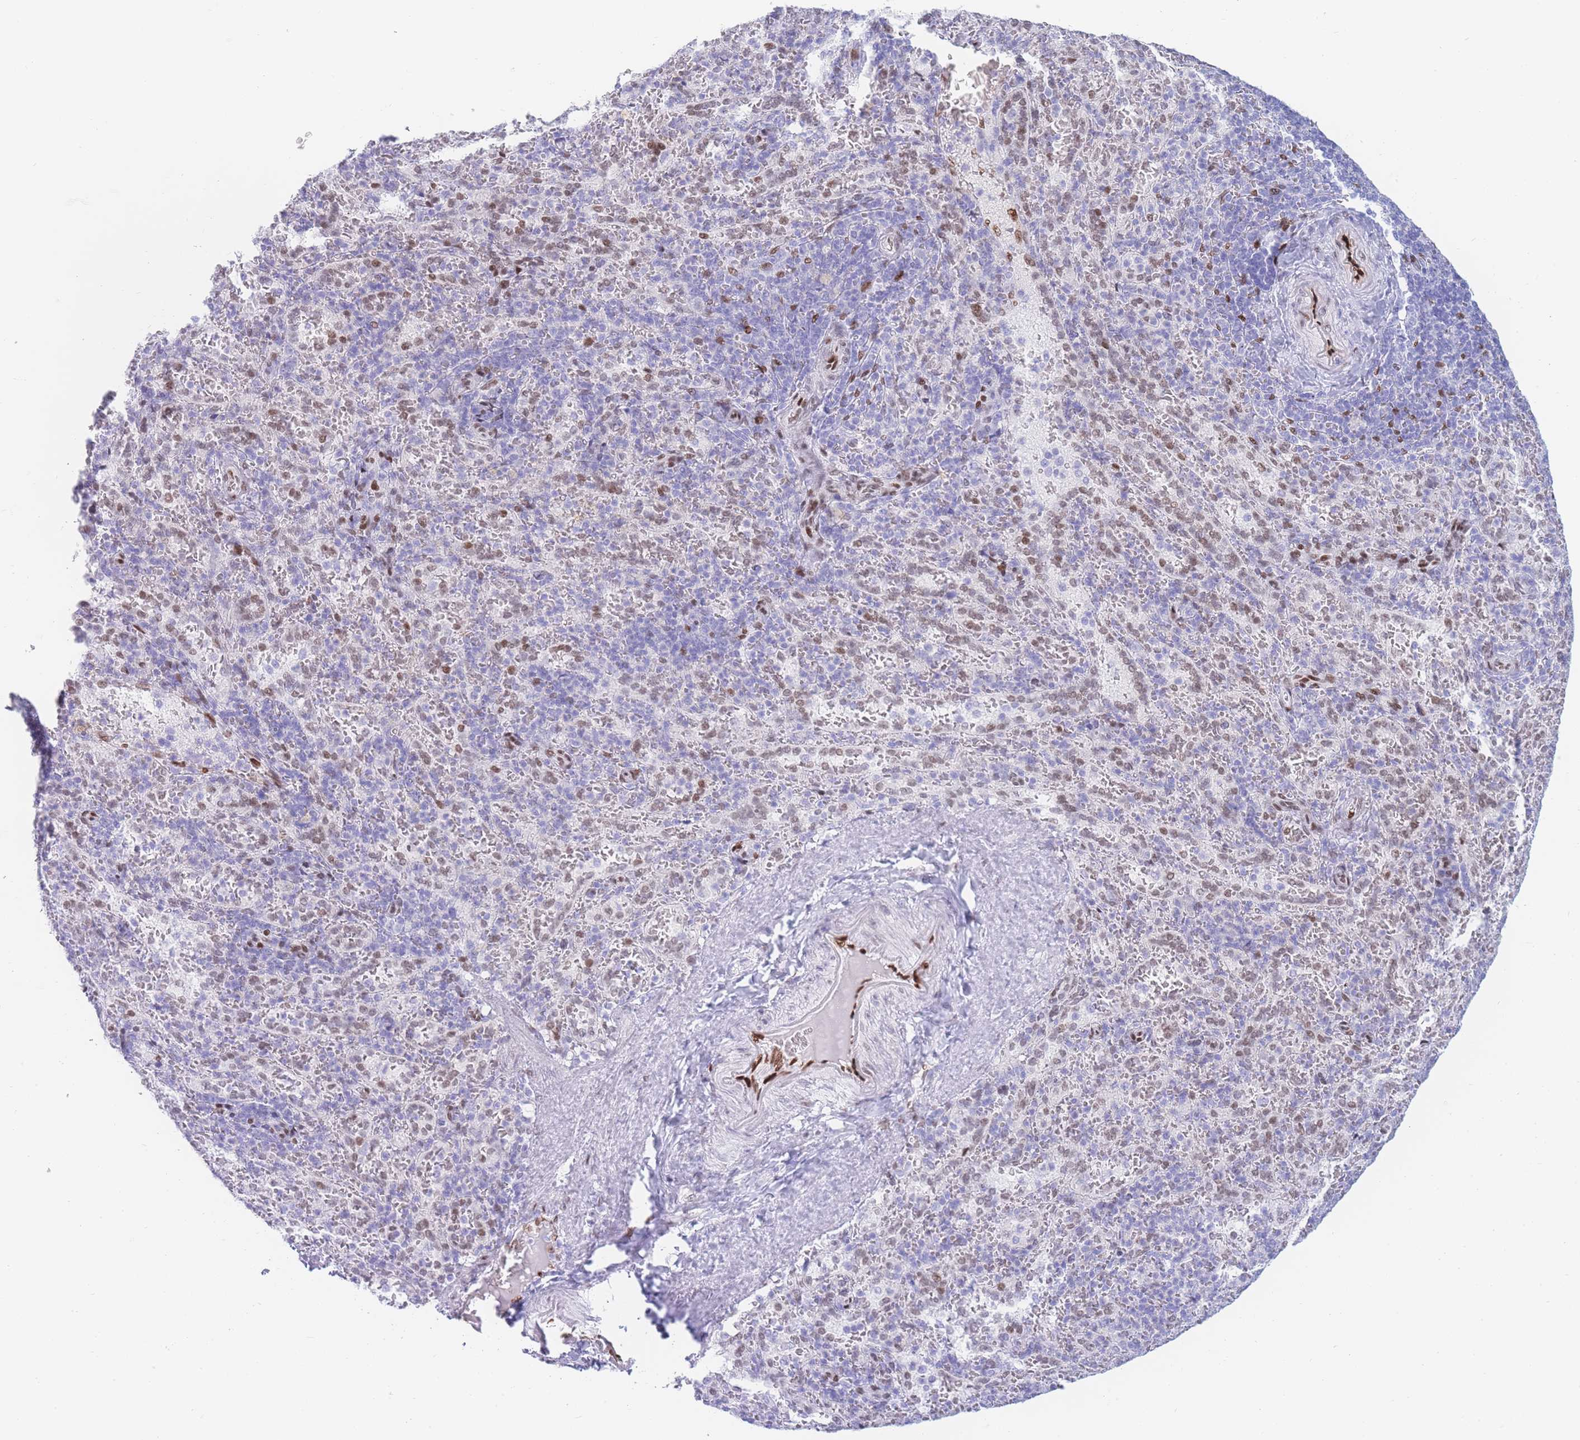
{"staining": {"intensity": "negative", "quantity": "none", "location": "none"}, "tissue": "spleen", "cell_type": "Cells in red pulp", "image_type": "normal", "snomed": [{"axis": "morphology", "description": "Normal tissue, NOS"}, {"axis": "topography", "description": "Spleen"}], "caption": "IHC micrograph of unremarkable human spleen stained for a protein (brown), which reveals no staining in cells in red pulp.", "gene": "PSMB5", "patient": {"sex": "female", "age": 21}}